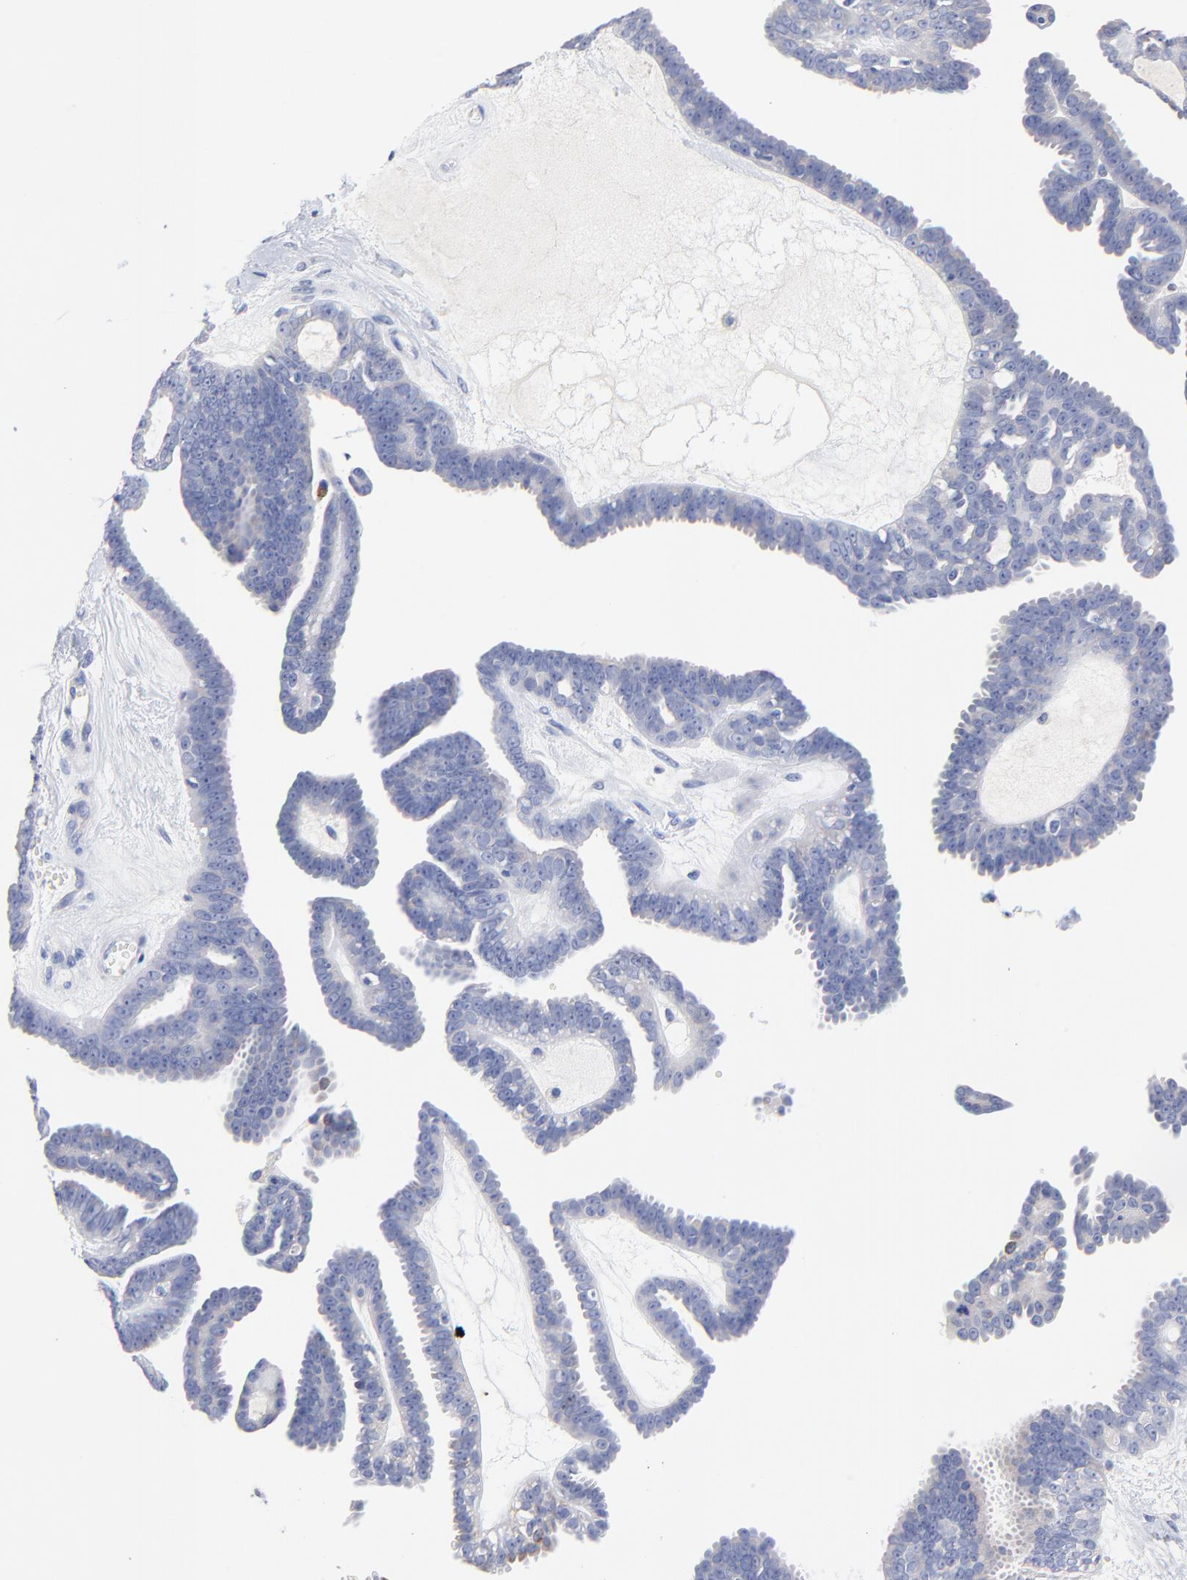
{"staining": {"intensity": "negative", "quantity": "none", "location": "none"}, "tissue": "ovarian cancer", "cell_type": "Tumor cells", "image_type": "cancer", "snomed": [{"axis": "morphology", "description": "Cystadenocarcinoma, serous, NOS"}, {"axis": "topography", "description": "Ovary"}], "caption": "Tumor cells show no significant protein staining in ovarian cancer.", "gene": "FBXO10", "patient": {"sex": "female", "age": 71}}